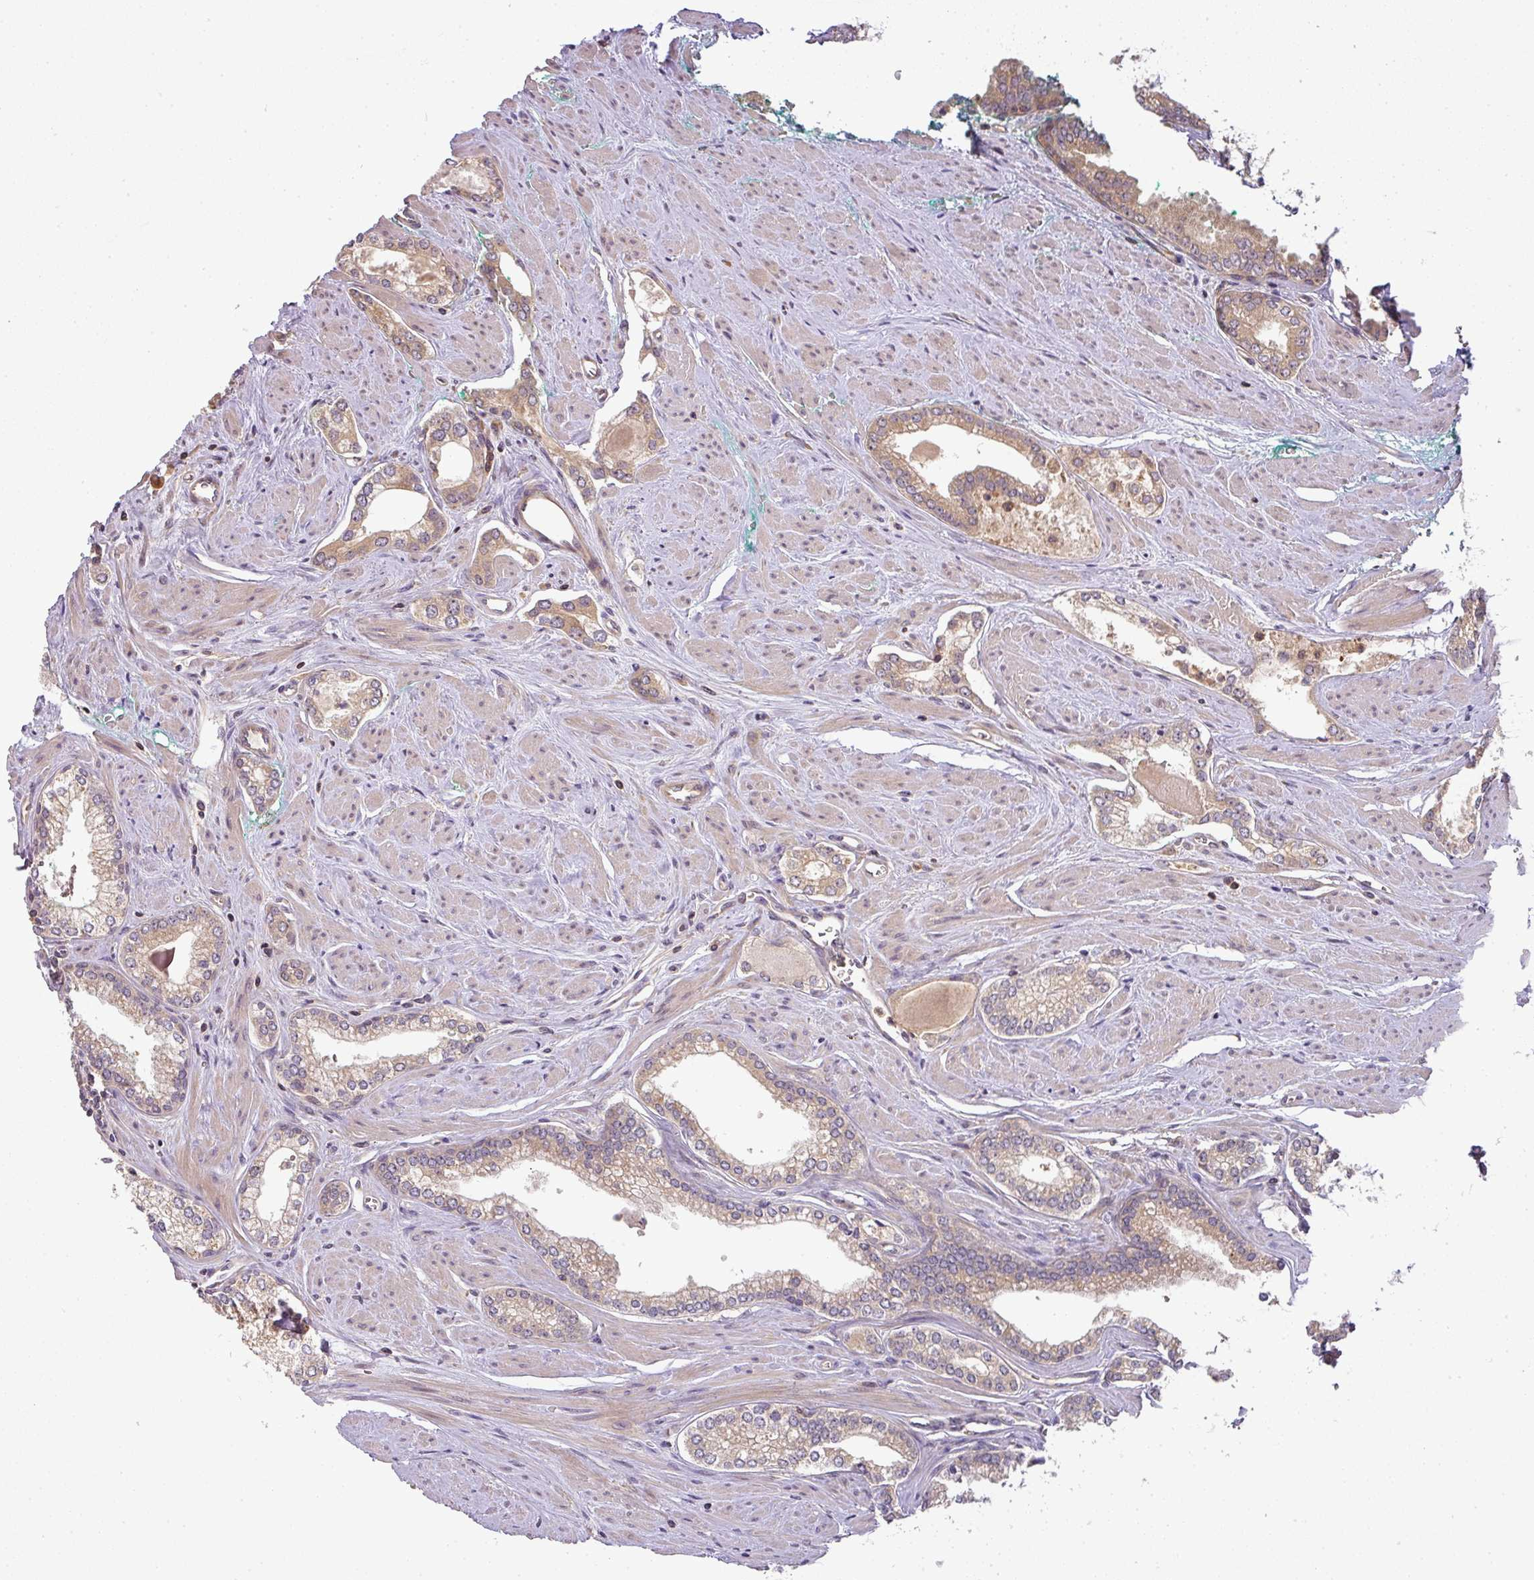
{"staining": {"intensity": "moderate", "quantity": "25%-75%", "location": "cytoplasmic/membranous"}, "tissue": "prostate cancer", "cell_type": "Tumor cells", "image_type": "cancer", "snomed": [{"axis": "morphology", "description": "Adenocarcinoma, Low grade"}, {"axis": "topography", "description": "Prostate and seminal vesicle, NOS"}], "caption": "IHC image of neoplastic tissue: prostate cancer (low-grade adenocarcinoma) stained using immunohistochemistry (IHC) demonstrates medium levels of moderate protein expression localized specifically in the cytoplasmic/membranous of tumor cells, appearing as a cytoplasmic/membranous brown color.", "gene": "TCL1B", "patient": {"sex": "male", "age": 60}}